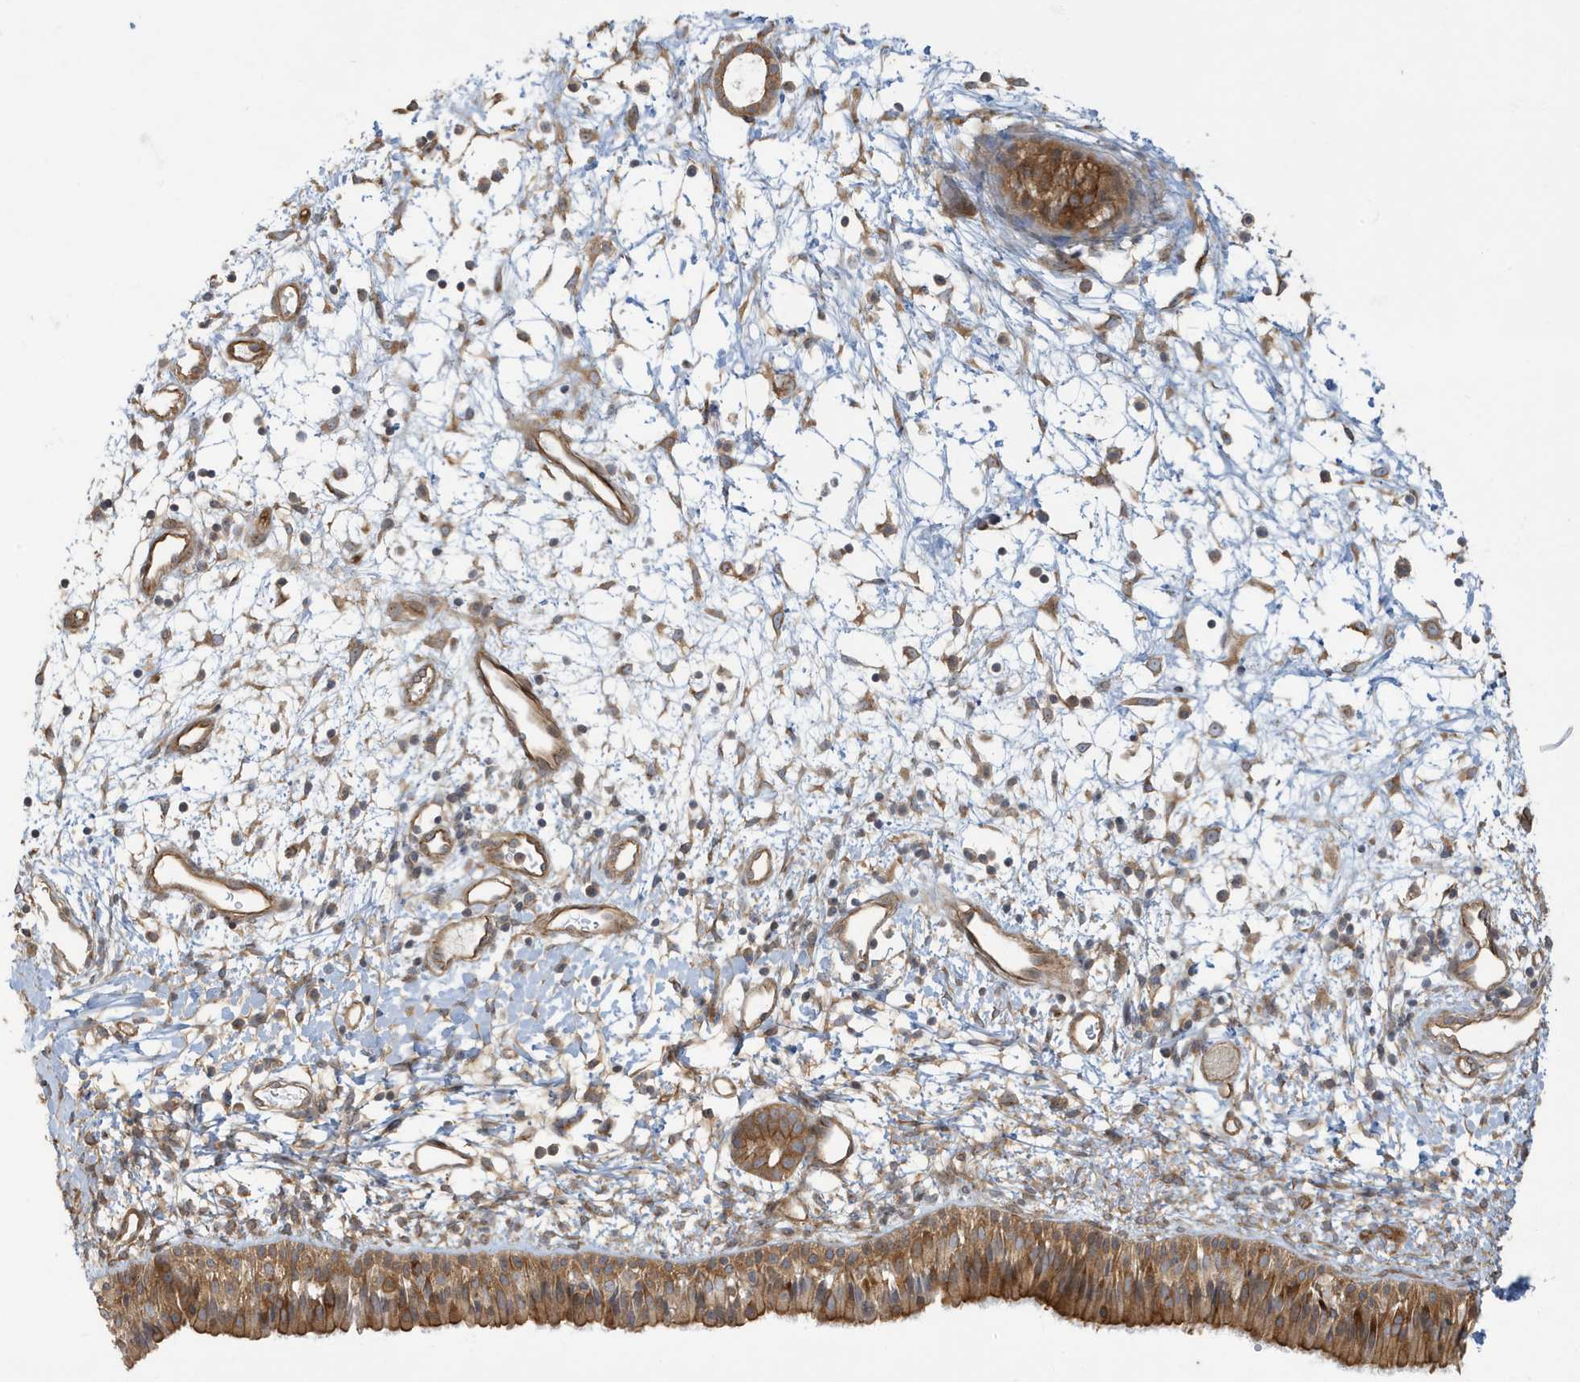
{"staining": {"intensity": "moderate", "quantity": ">75%", "location": "cytoplasmic/membranous"}, "tissue": "nasopharynx", "cell_type": "Respiratory epithelial cells", "image_type": "normal", "snomed": [{"axis": "morphology", "description": "Normal tissue, NOS"}, {"axis": "topography", "description": "Nasopharynx"}], "caption": "Approximately >75% of respiratory epithelial cells in normal nasopharynx show moderate cytoplasmic/membranous protein positivity as visualized by brown immunohistochemical staining.", "gene": "ATP23", "patient": {"sex": "male", "age": 22}}